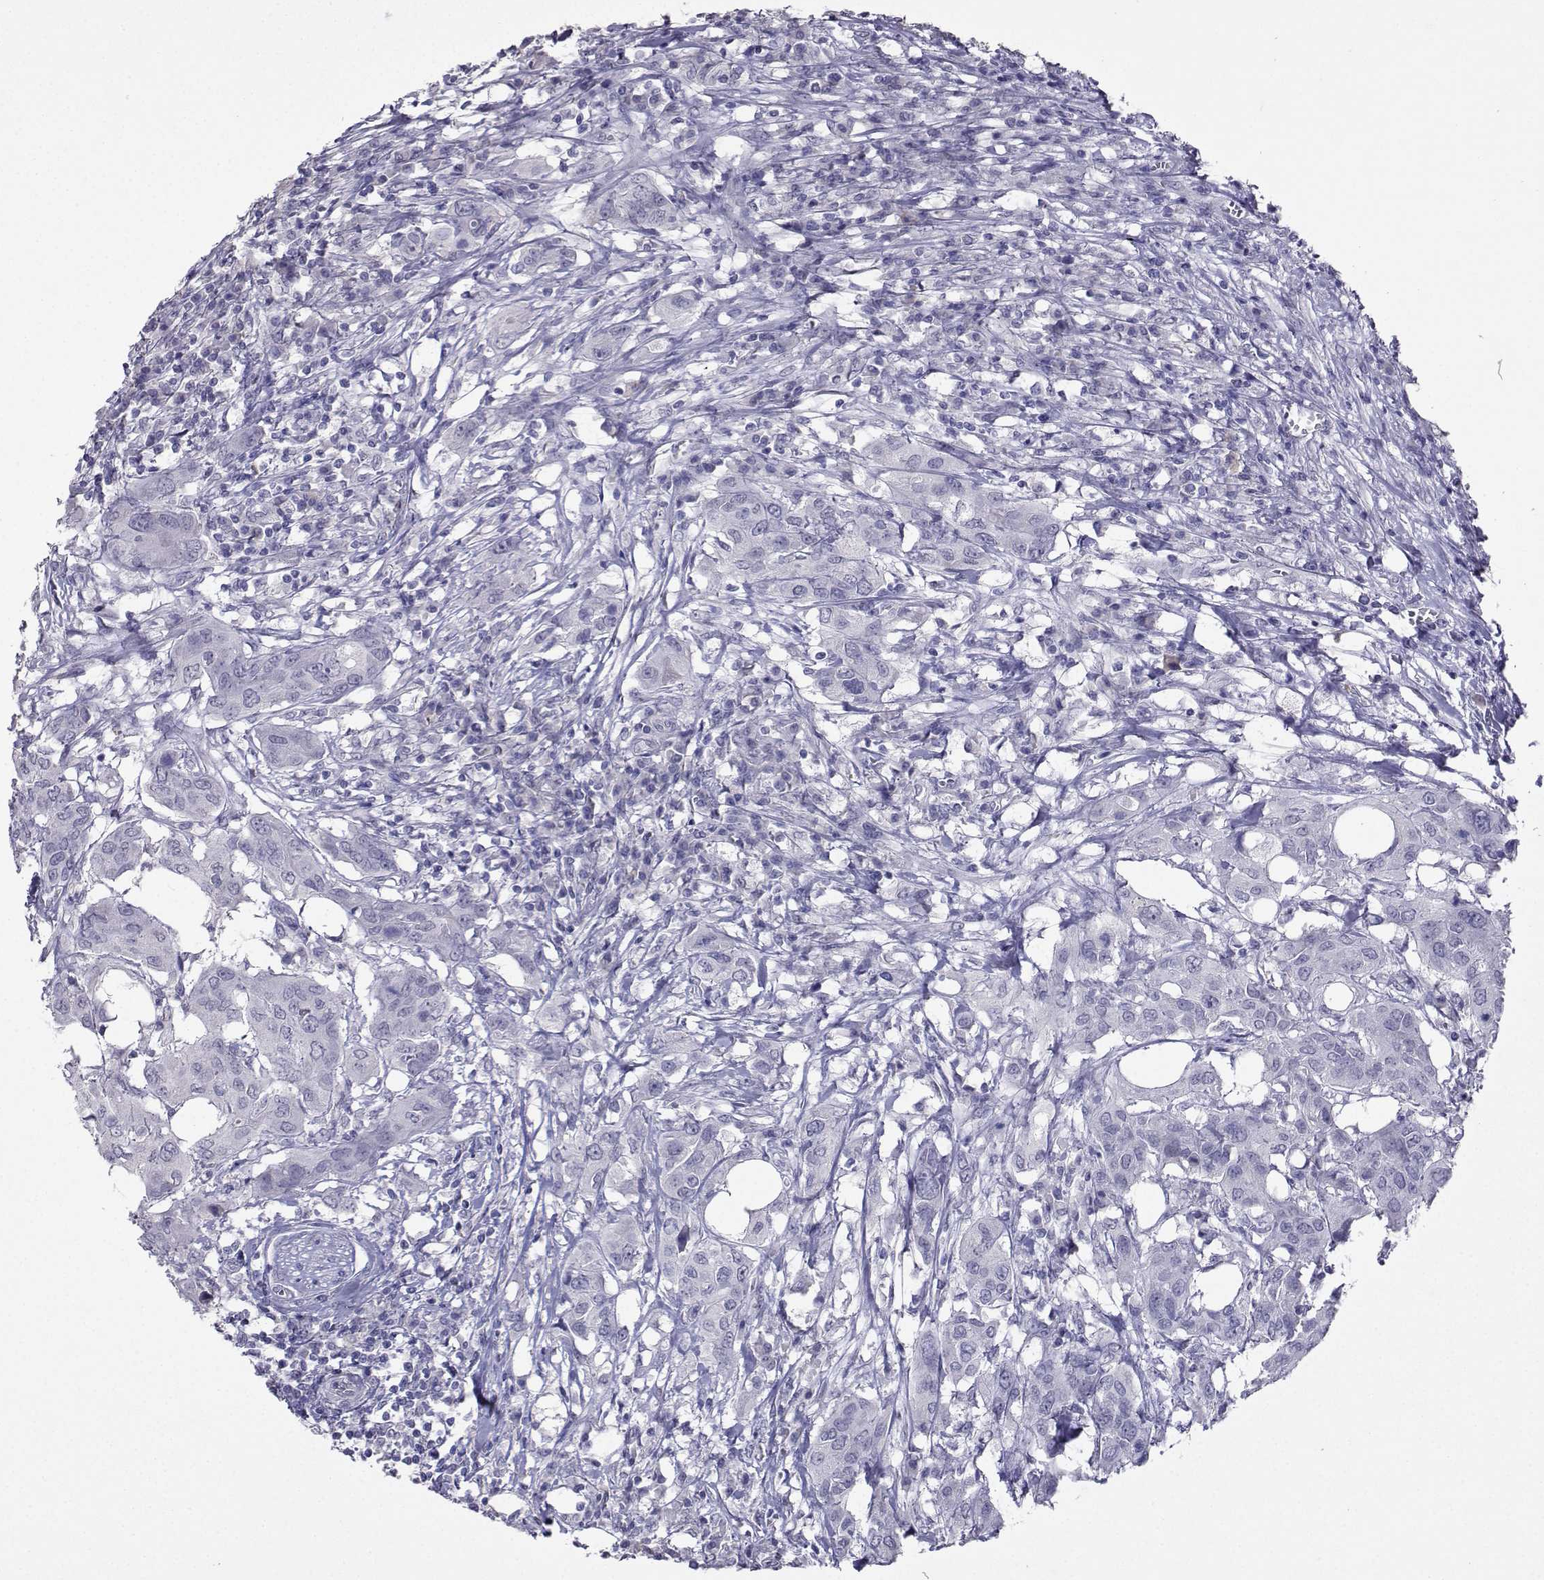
{"staining": {"intensity": "negative", "quantity": "none", "location": "none"}, "tissue": "urothelial cancer", "cell_type": "Tumor cells", "image_type": "cancer", "snomed": [{"axis": "morphology", "description": "Urothelial carcinoma, NOS"}, {"axis": "morphology", "description": "Urothelial carcinoma, High grade"}, {"axis": "topography", "description": "Urinary bladder"}], "caption": "Human urothelial cancer stained for a protein using immunohistochemistry (IHC) exhibits no expression in tumor cells.", "gene": "CARTPT", "patient": {"sex": "male", "age": 63}}